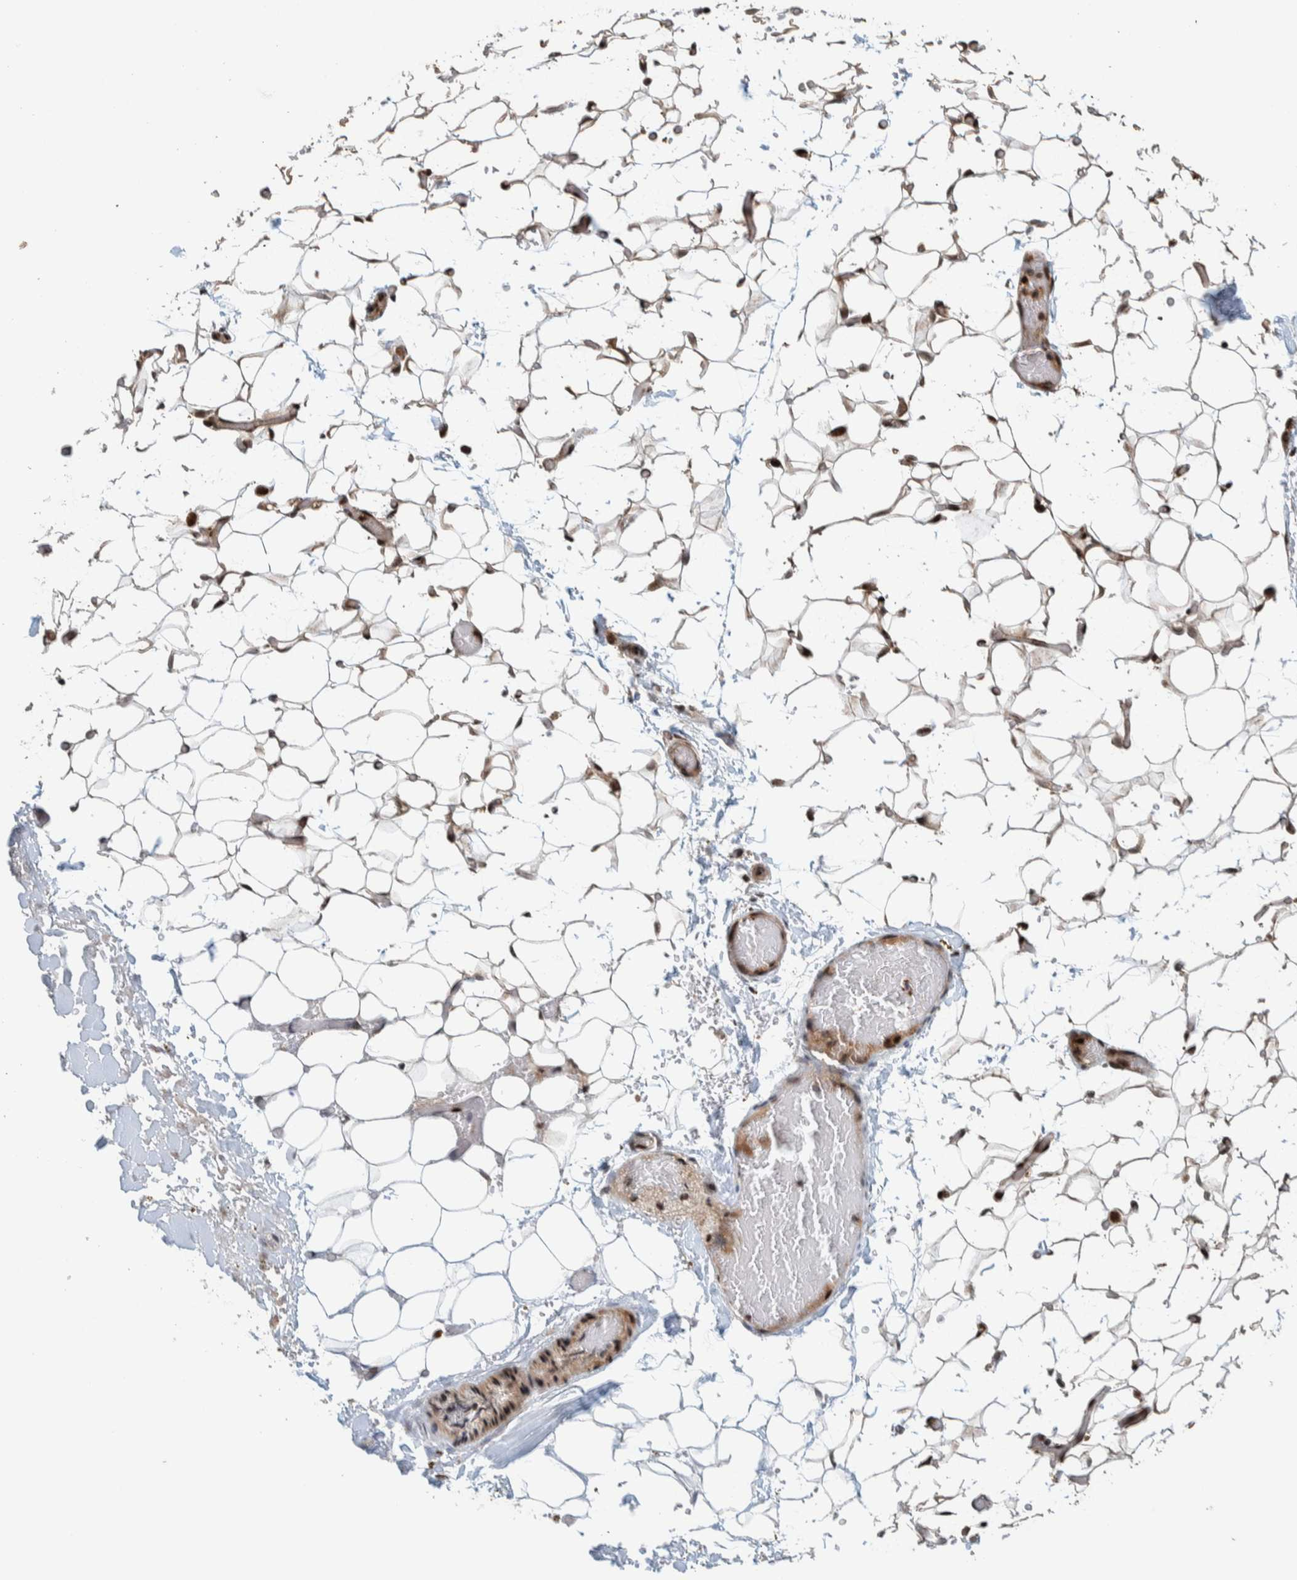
{"staining": {"intensity": "moderate", "quantity": ">75%", "location": "nuclear"}, "tissue": "adipose tissue", "cell_type": "Adipocytes", "image_type": "normal", "snomed": [{"axis": "morphology", "description": "Normal tissue, NOS"}, {"axis": "topography", "description": "Kidney"}, {"axis": "topography", "description": "Peripheral nerve tissue"}], "caption": "IHC histopathology image of unremarkable adipose tissue stained for a protein (brown), which reveals medium levels of moderate nuclear expression in approximately >75% of adipocytes.", "gene": "CHD4", "patient": {"sex": "male", "age": 7}}